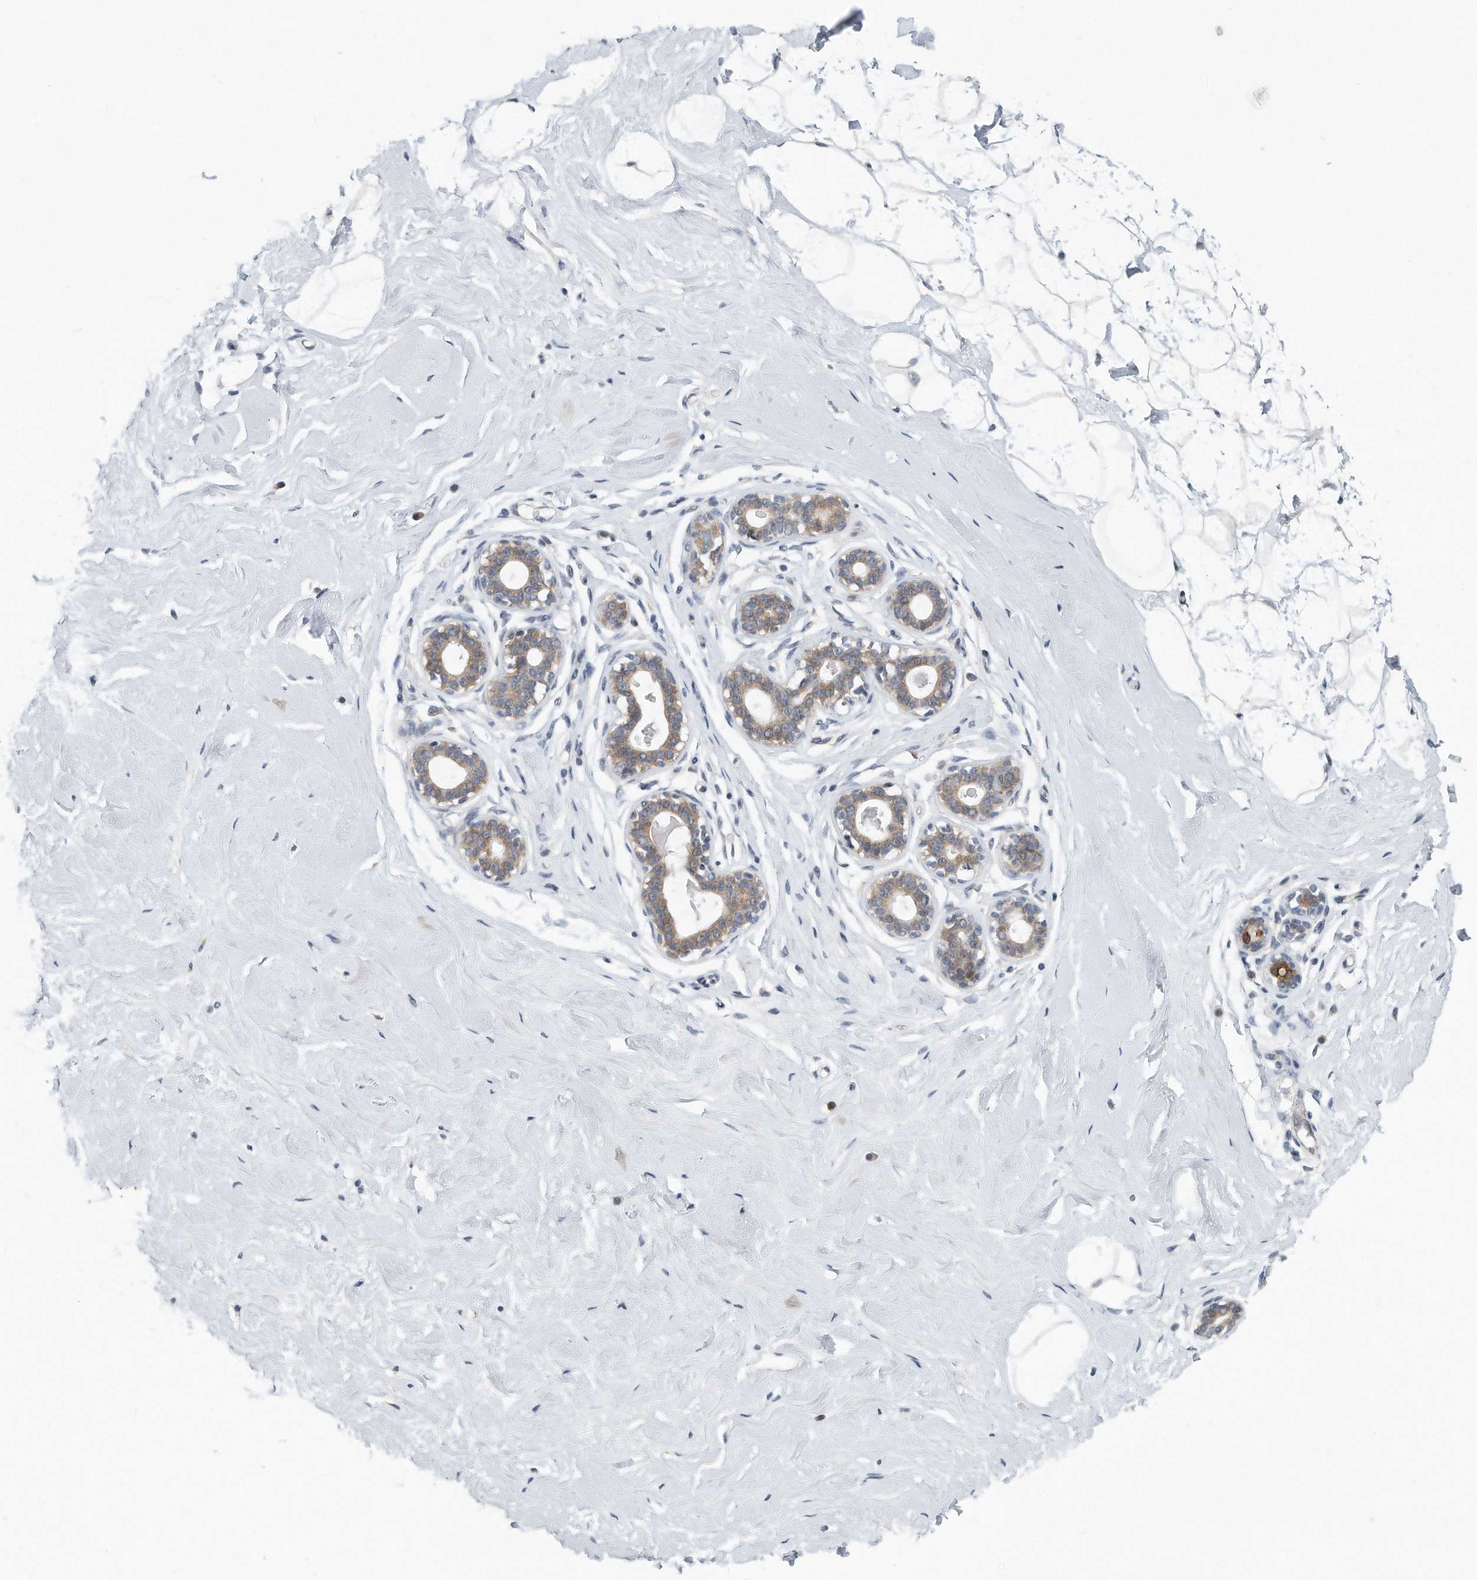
{"staining": {"intensity": "negative", "quantity": "none", "location": "none"}, "tissue": "breast", "cell_type": "Adipocytes", "image_type": "normal", "snomed": [{"axis": "morphology", "description": "Normal tissue, NOS"}, {"axis": "morphology", "description": "Adenoma, NOS"}, {"axis": "topography", "description": "Breast"}], "caption": "Breast was stained to show a protein in brown. There is no significant staining in adipocytes. The staining was performed using DAB to visualize the protein expression in brown, while the nuclei were stained in blue with hematoxylin (Magnification: 20x).", "gene": "VLDLR", "patient": {"sex": "female", "age": 23}}